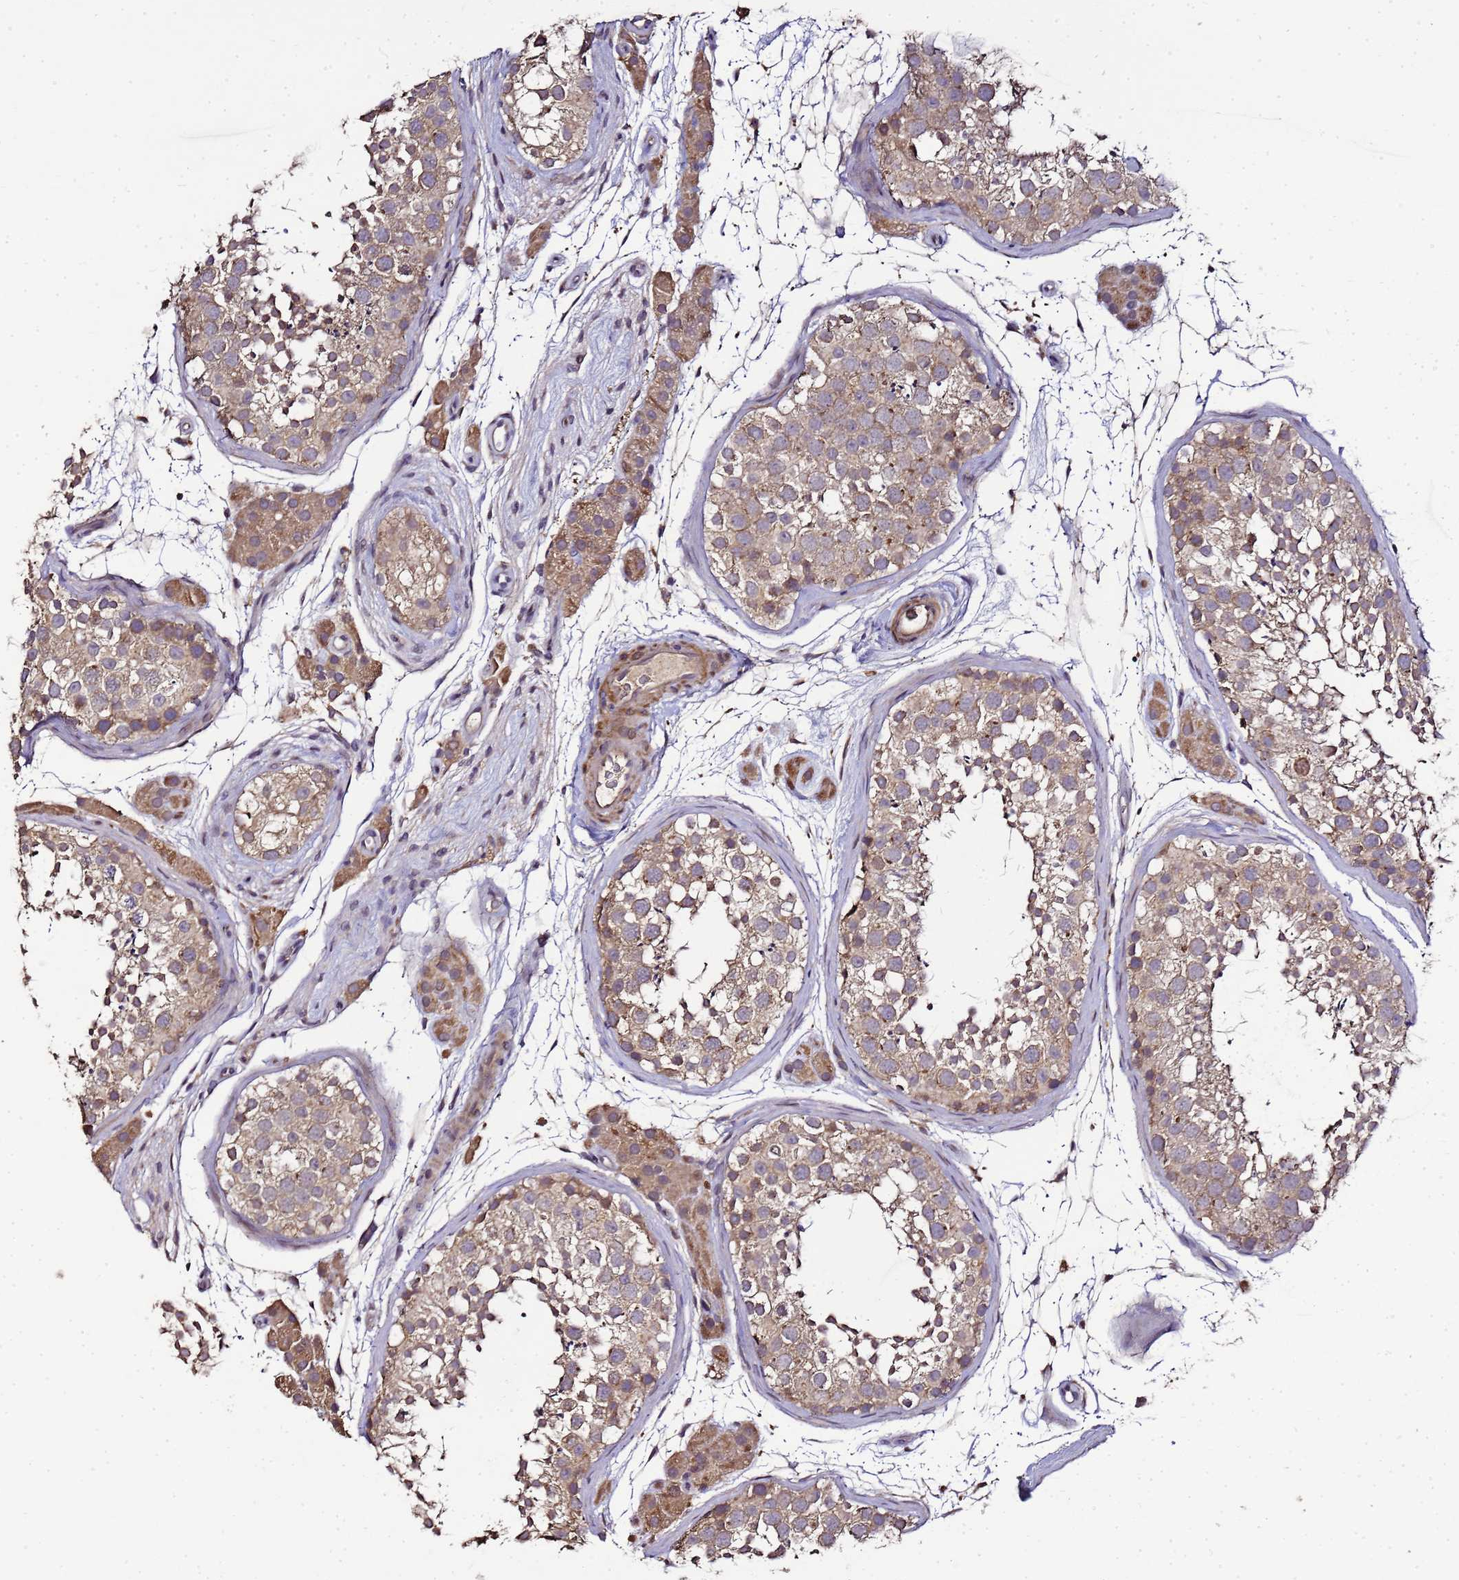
{"staining": {"intensity": "moderate", "quantity": ">75%", "location": "cytoplasmic/membranous,nuclear"}, "tissue": "testis", "cell_type": "Cells in seminiferous ducts", "image_type": "normal", "snomed": [{"axis": "morphology", "description": "Normal tissue, NOS"}, {"axis": "topography", "description": "Testis"}], "caption": "Human testis stained with a brown dye exhibits moderate cytoplasmic/membranous,nuclear positive staining in about >75% of cells in seminiferous ducts.", "gene": "LGI4", "patient": {"sex": "male", "age": 41}}